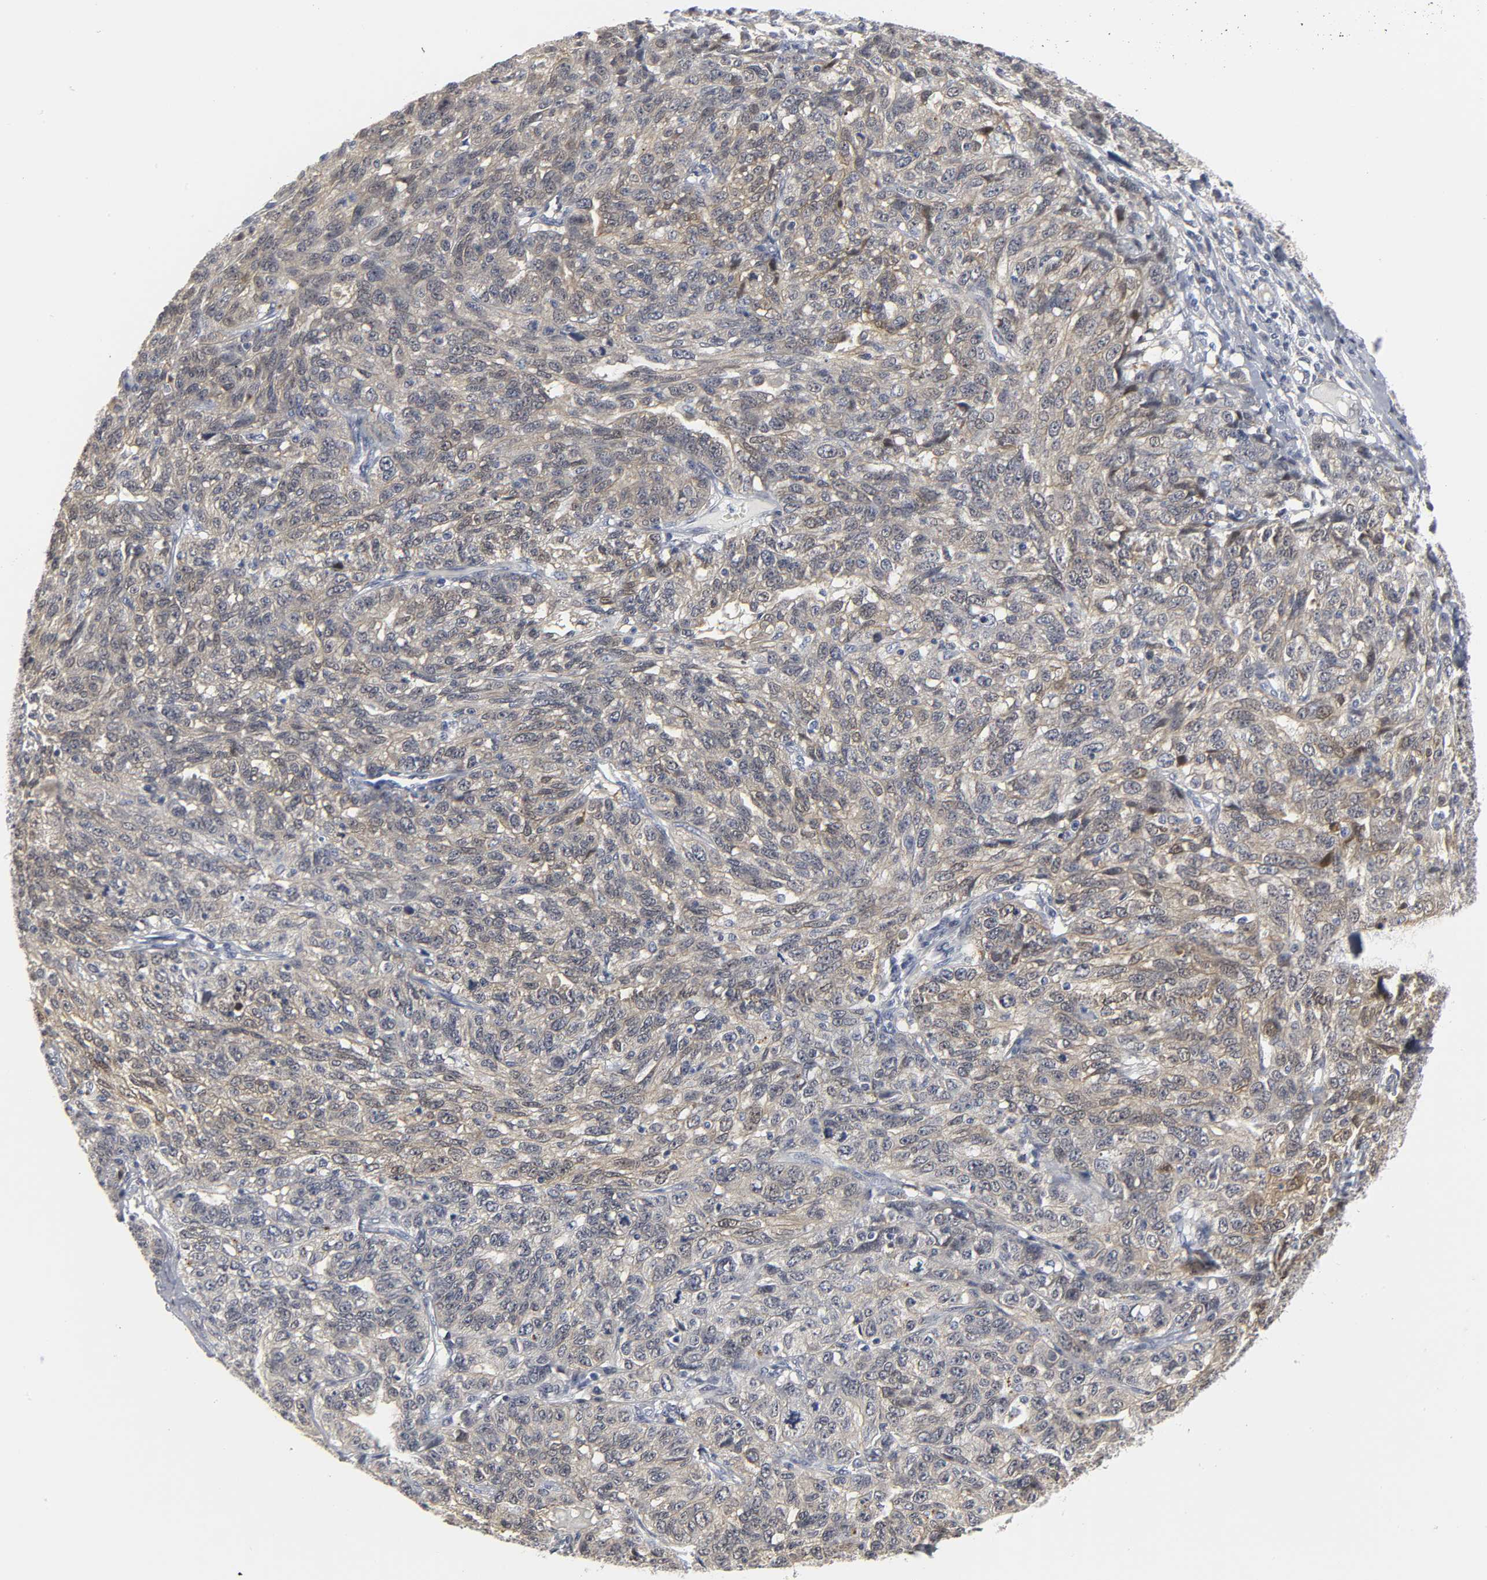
{"staining": {"intensity": "weak", "quantity": "<25%", "location": "cytoplasmic/membranous"}, "tissue": "ovarian cancer", "cell_type": "Tumor cells", "image_type": "cancer", "snomed": [{"axis": "morphology", "description": "Cystadenocarcinoma, serous, NOS"}, {"axis": "topography", "description": "Ovary"}], "caption": "Immunohistochemical staining of ovarian serous cystadenocarcinoma displays no significant staining in tumor cells.", "gene": "PDLIM3", "patient": {"sex": "female", "age": 71}}